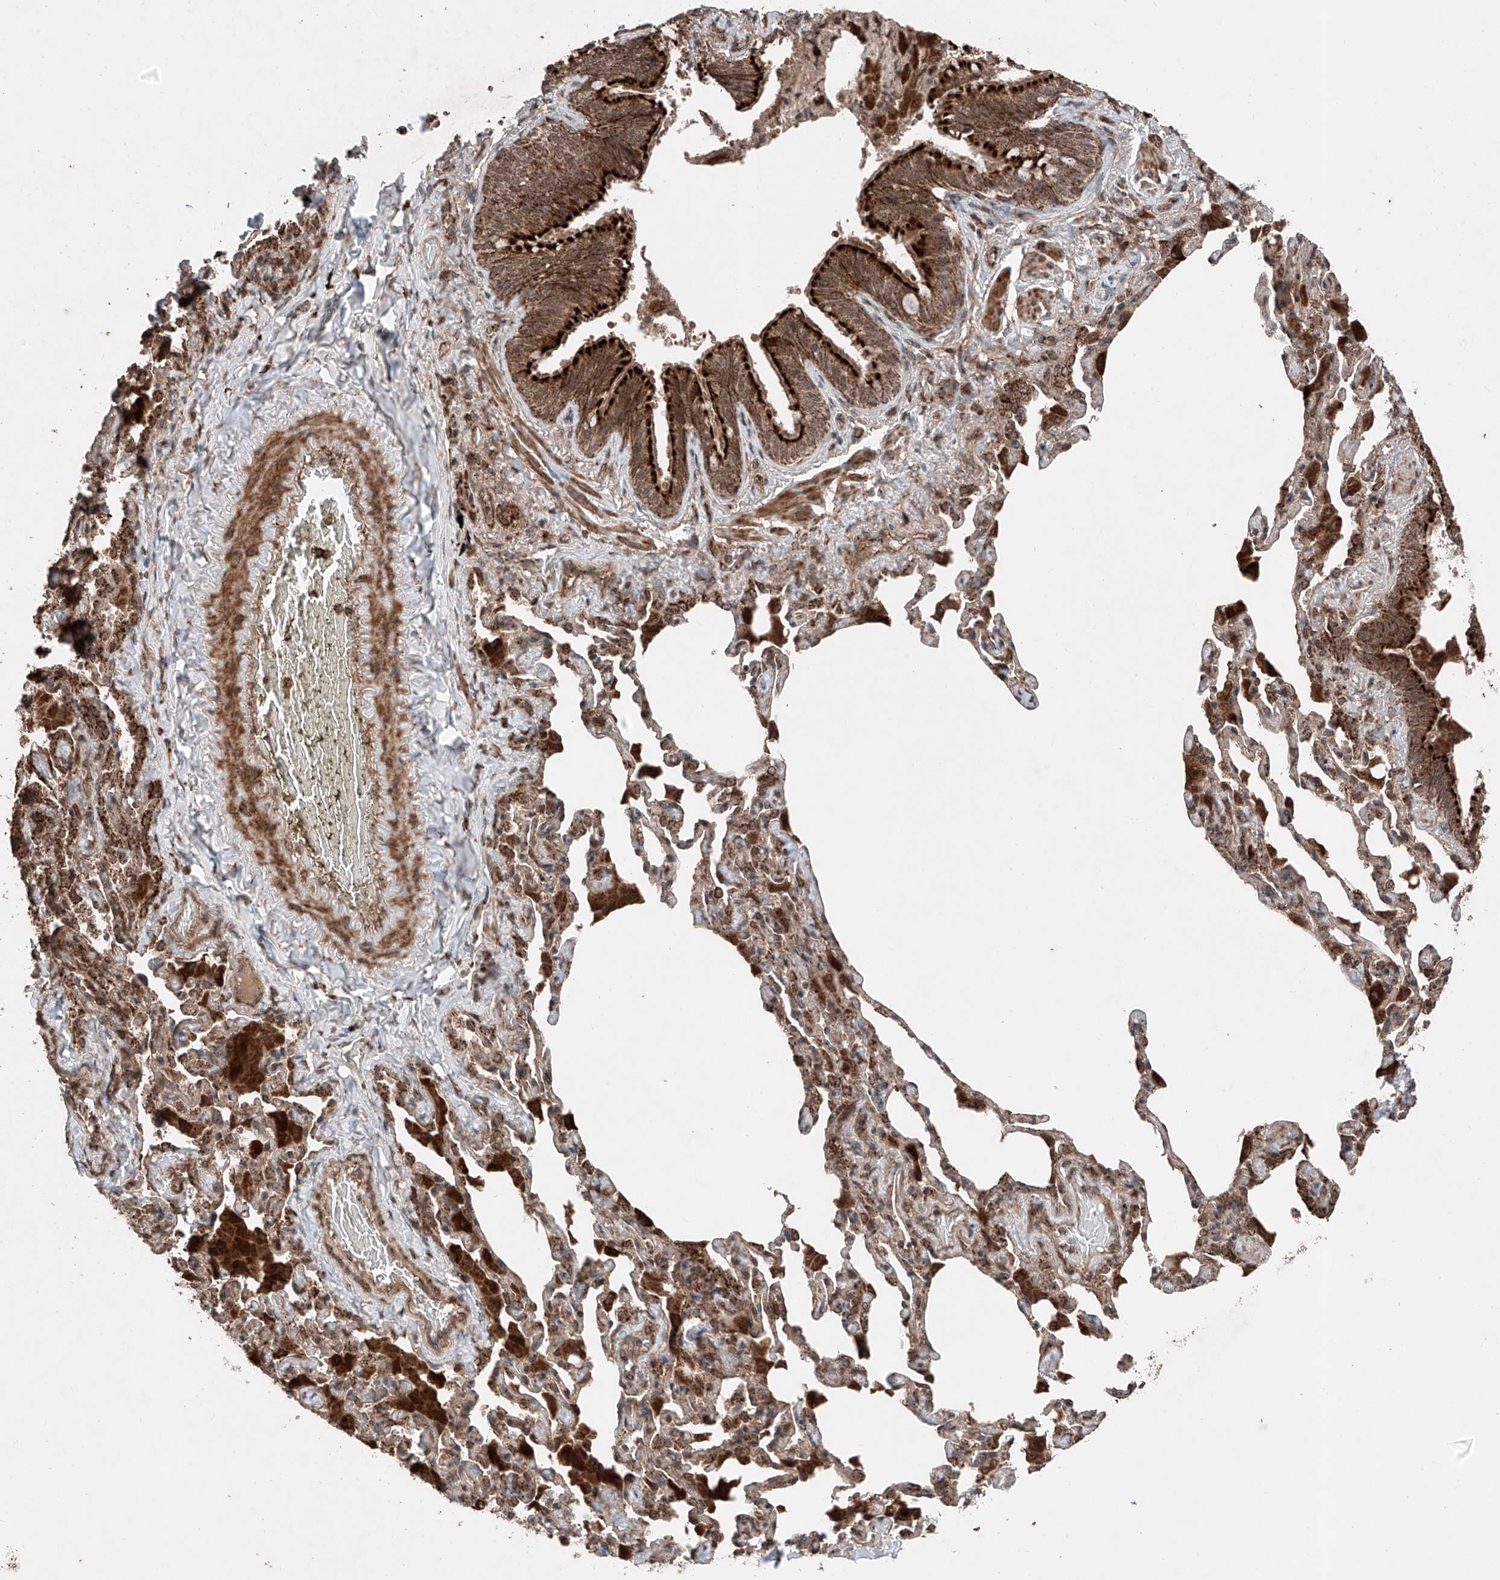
{"staining": {"intensity": "strong", "quantity": ">75%", "location": "cytoplasmic/membranous,nuclear"}, "tissue": "bronchus", "cell_type": "Respiratory epithelial cells", "image_type": "normal", "snomed": [{"axis": "morphology", "description": "Normal tissue, NOS"}, {"axis": "morphology", "description": "Inflammation, NOS"}, {"axis": "topography", "description": "Lung"}], "caption": "DAB (3,3'-diaminobenzidine) immunohistochemical staining of benign bronchus displays strong cytoplasmic/membranous,nuclear protein staining in about >75% of respiratory epithelial cells.", "gene": "ZSCAN29", "patient": {"sex": "female", "age": 46}}